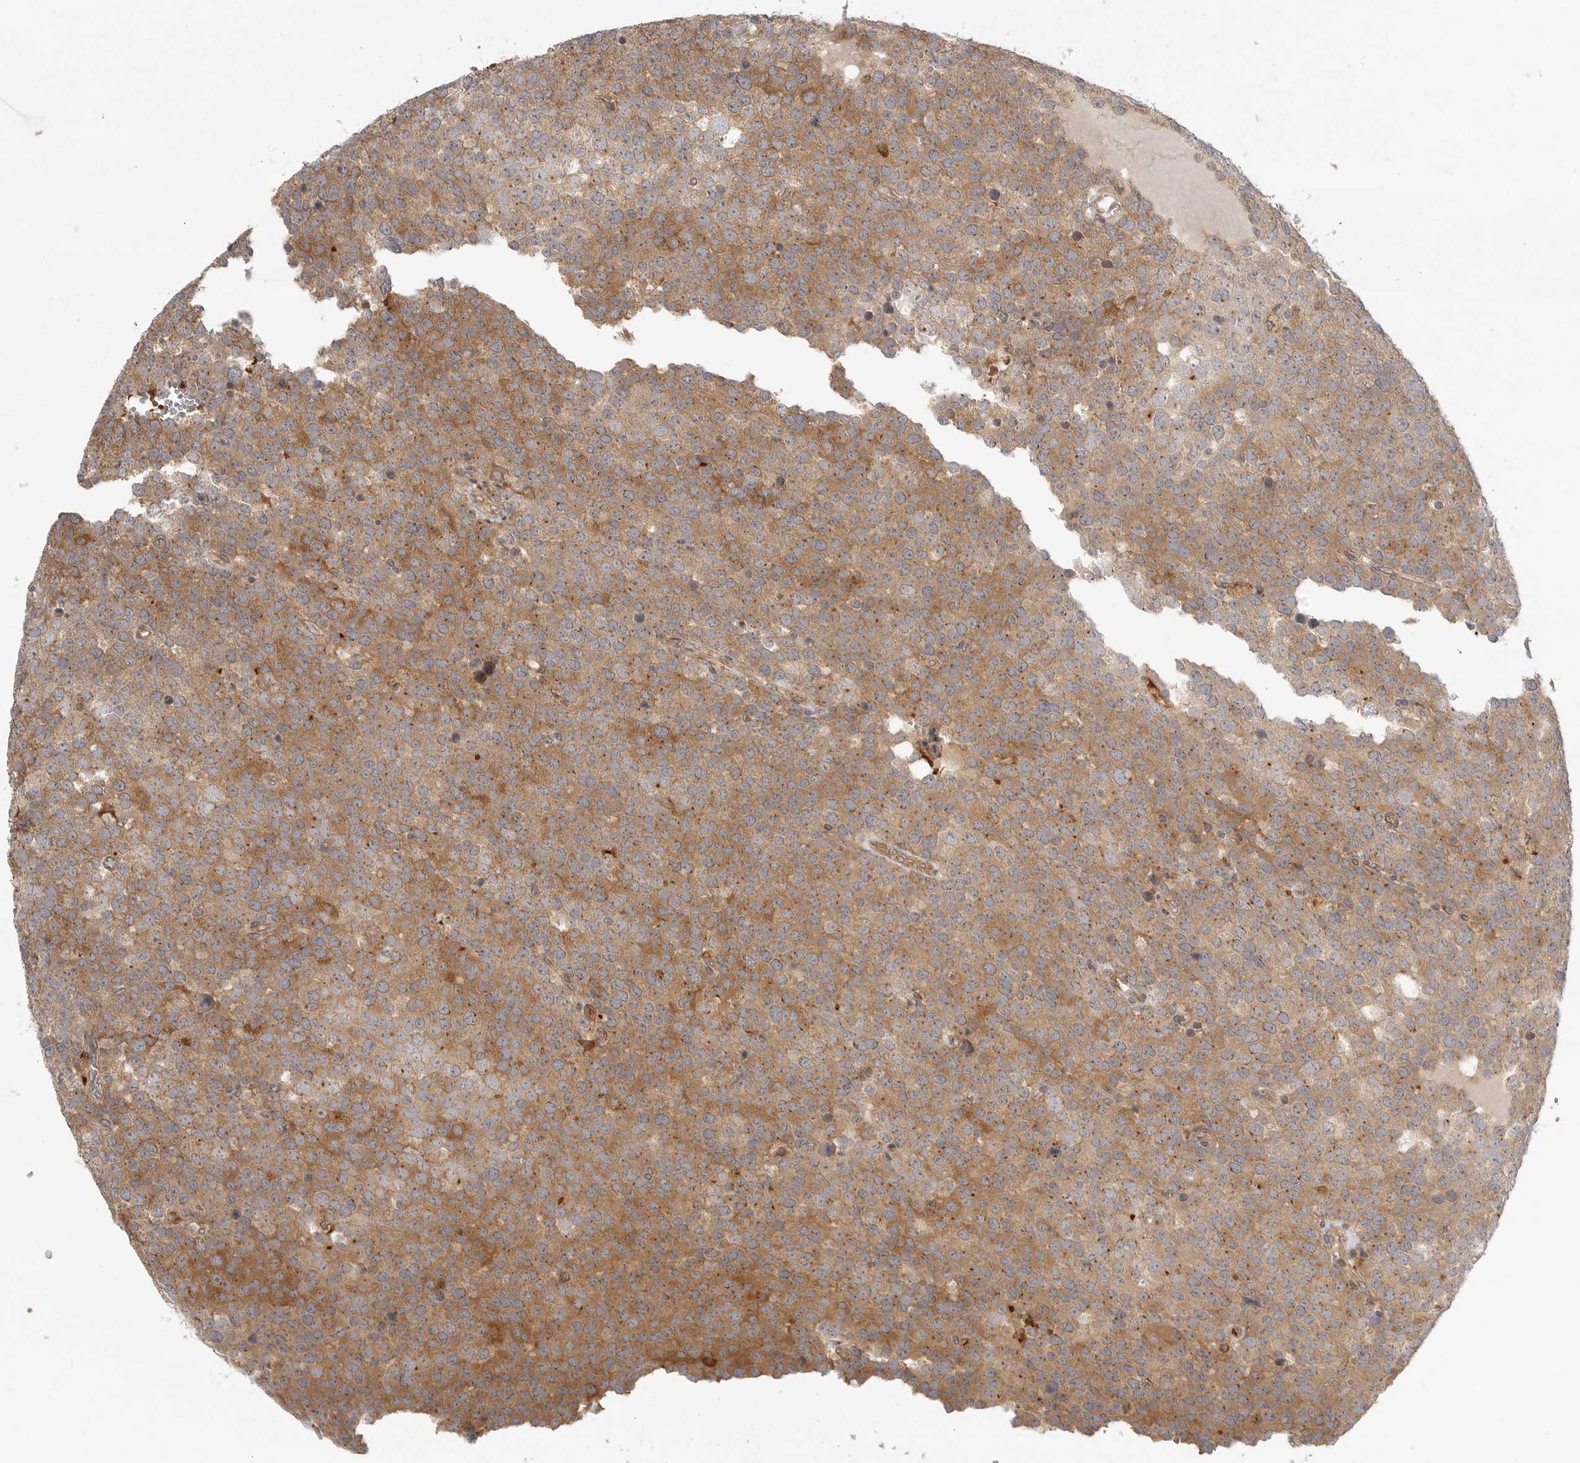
{"staining": {"intensity": "moderate", "quantity": ">75%", "location": "cytoplasmic/membranous"}, "tissue": "testis cancer", "cell_type": "Tumor cells", "image_type": "cancer", "snomed": [{"axis": "morphology", "description": "Seminoma, NOS"}, {"axis": "topography", "description": "Testis"}], "caption": "Testis cancer (seminoma) stained with a brown dye shows moderate cytoplasmic/membranous positive staining in about >75% of tumor cells.", "gene": "CCPG1", "patient": {"sex": "male", "age": 71}}